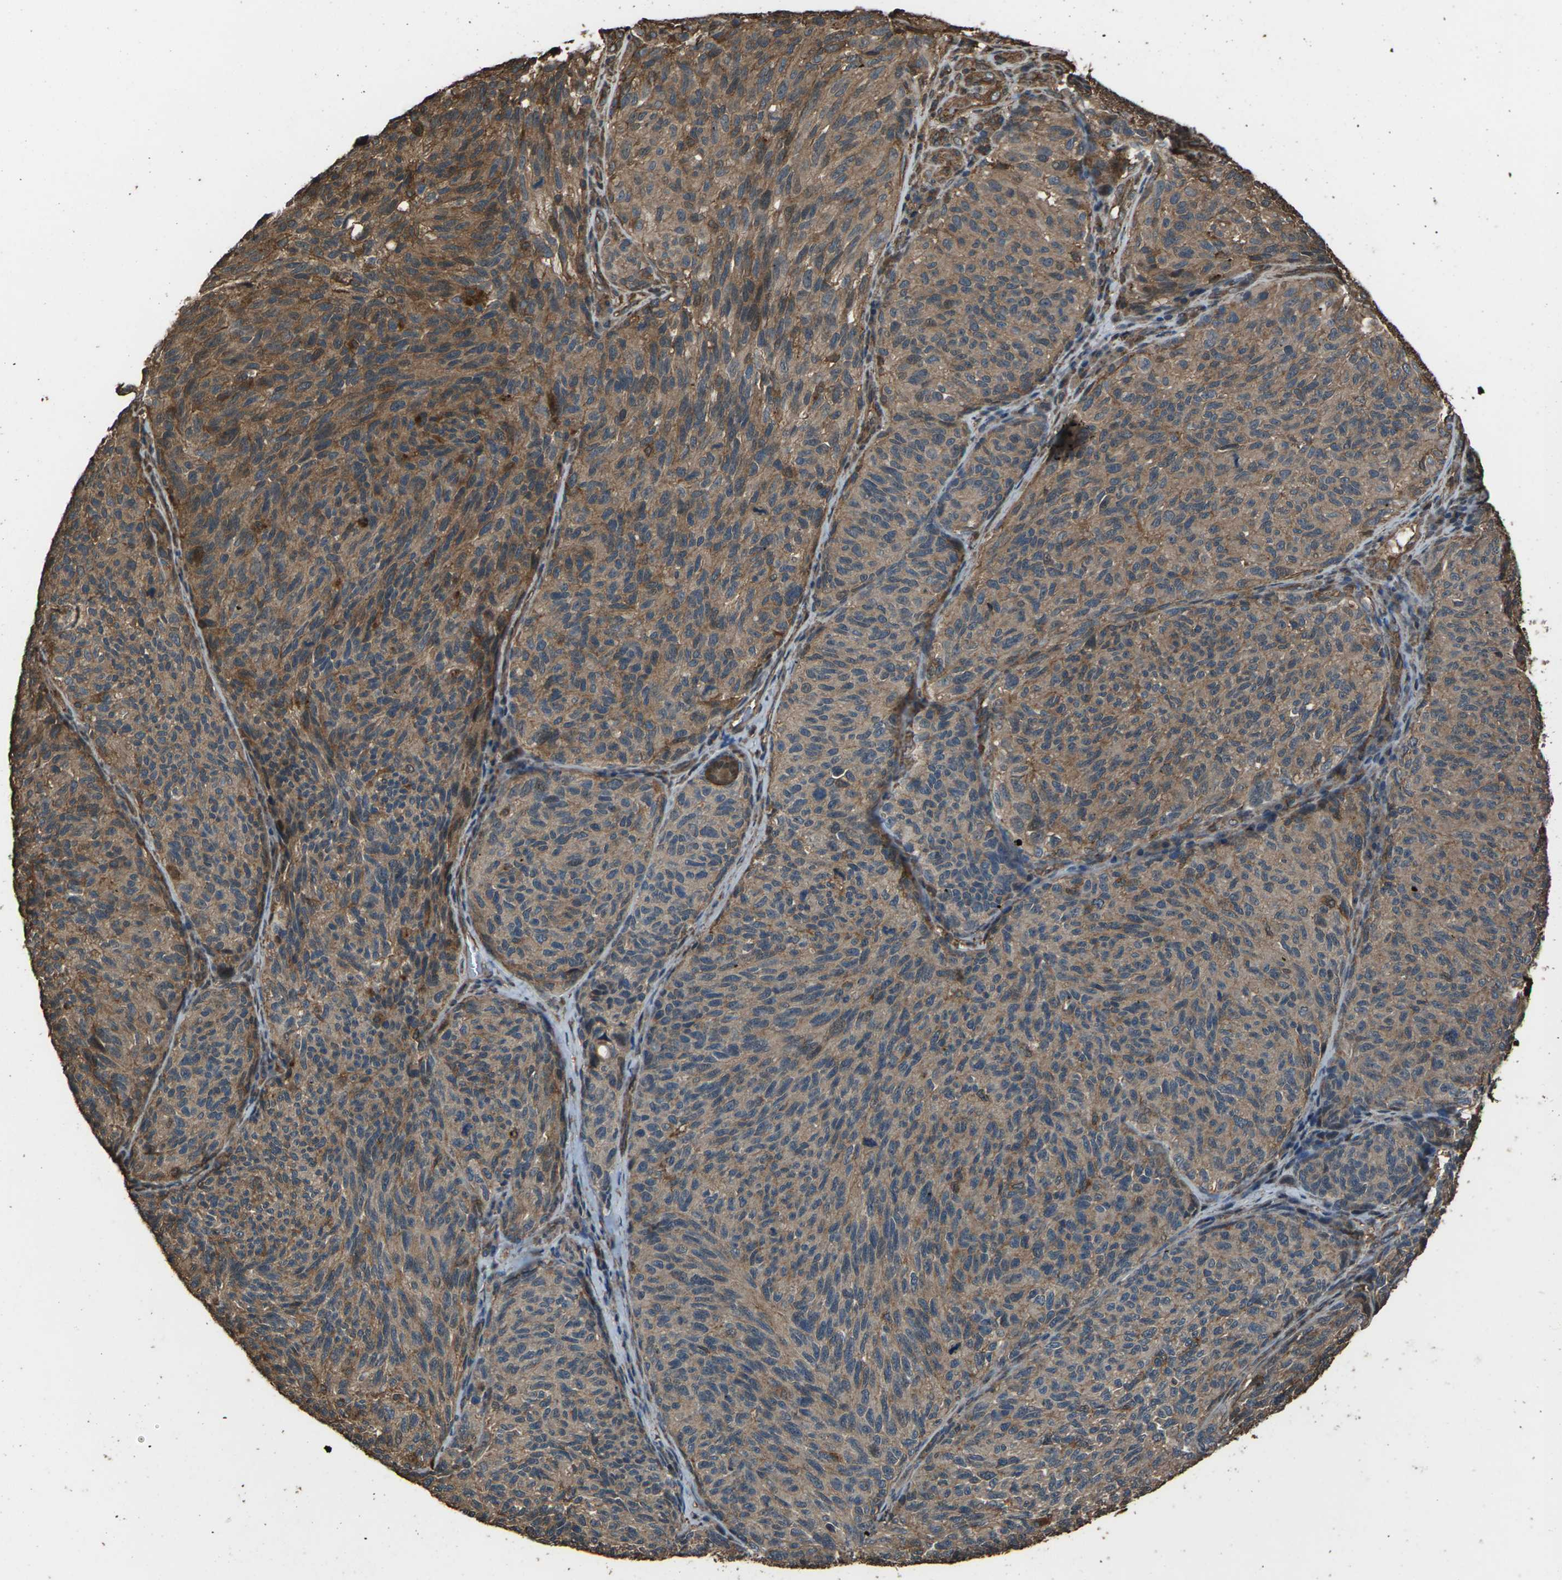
{"staining": {"intensity": "moderate", "quantity": ">75%", "location": "cytoplasmic/membranous"}, "tissue": "melanoma", "cell_type": "Tumor cells", "image_type": "cancer", "snomed": [{"axis": "morphology", "description": "Malignant melanoma, NOS"}, {"axis": "topography", "description": "Skin"}], "caption": "This is a micrograph of immunohistochemistry staining of malignant melanoma, which shows moderate positivity in the cytoplasmic/membranous of tumor cells.", "gene": "DHPS", "patient": {"sex": "female", "age": 73}}